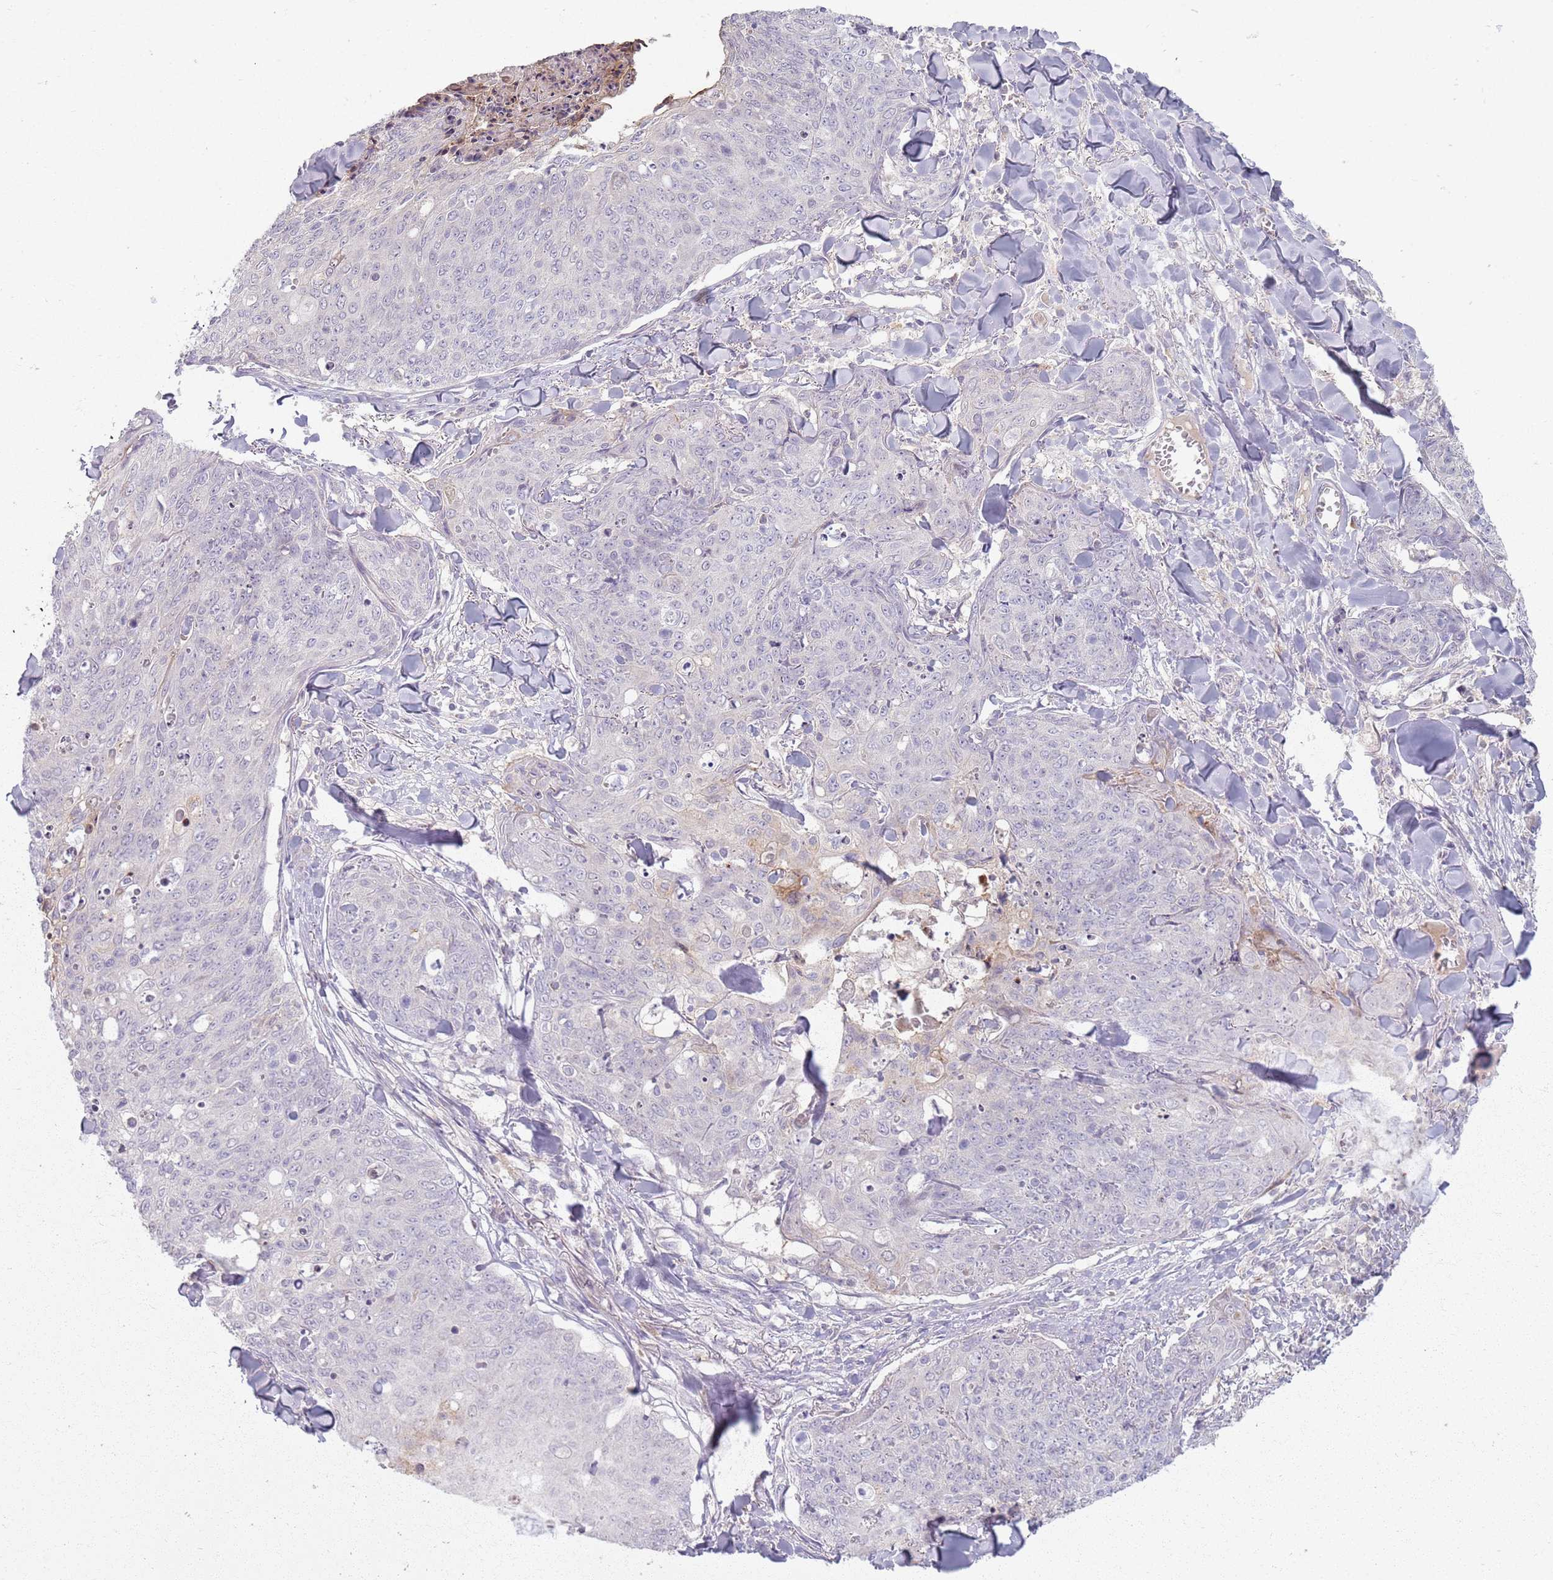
{"staining": {"intensity": "negative", "quantity": "none", "location": "none"}, "tissue": "skin cancer", "cell_type": "Tumor cells", "image_type": "cancer", "snomed": [{"axis": "morphology", "description": "Squamous cell carcinoma, NOS"}, {"axis": "topography", "description": "Skin"}, {"axis": "topography", "description": "Vulva"}], "caption": "Tumor cells show no significant staining in skin cancer. (DAB (3,3'-diaminobenzidine) IHC with hematoxylin counter stain).", "gene": "ZDHHC2", "patient": {"sex": "female", "age": 85}}